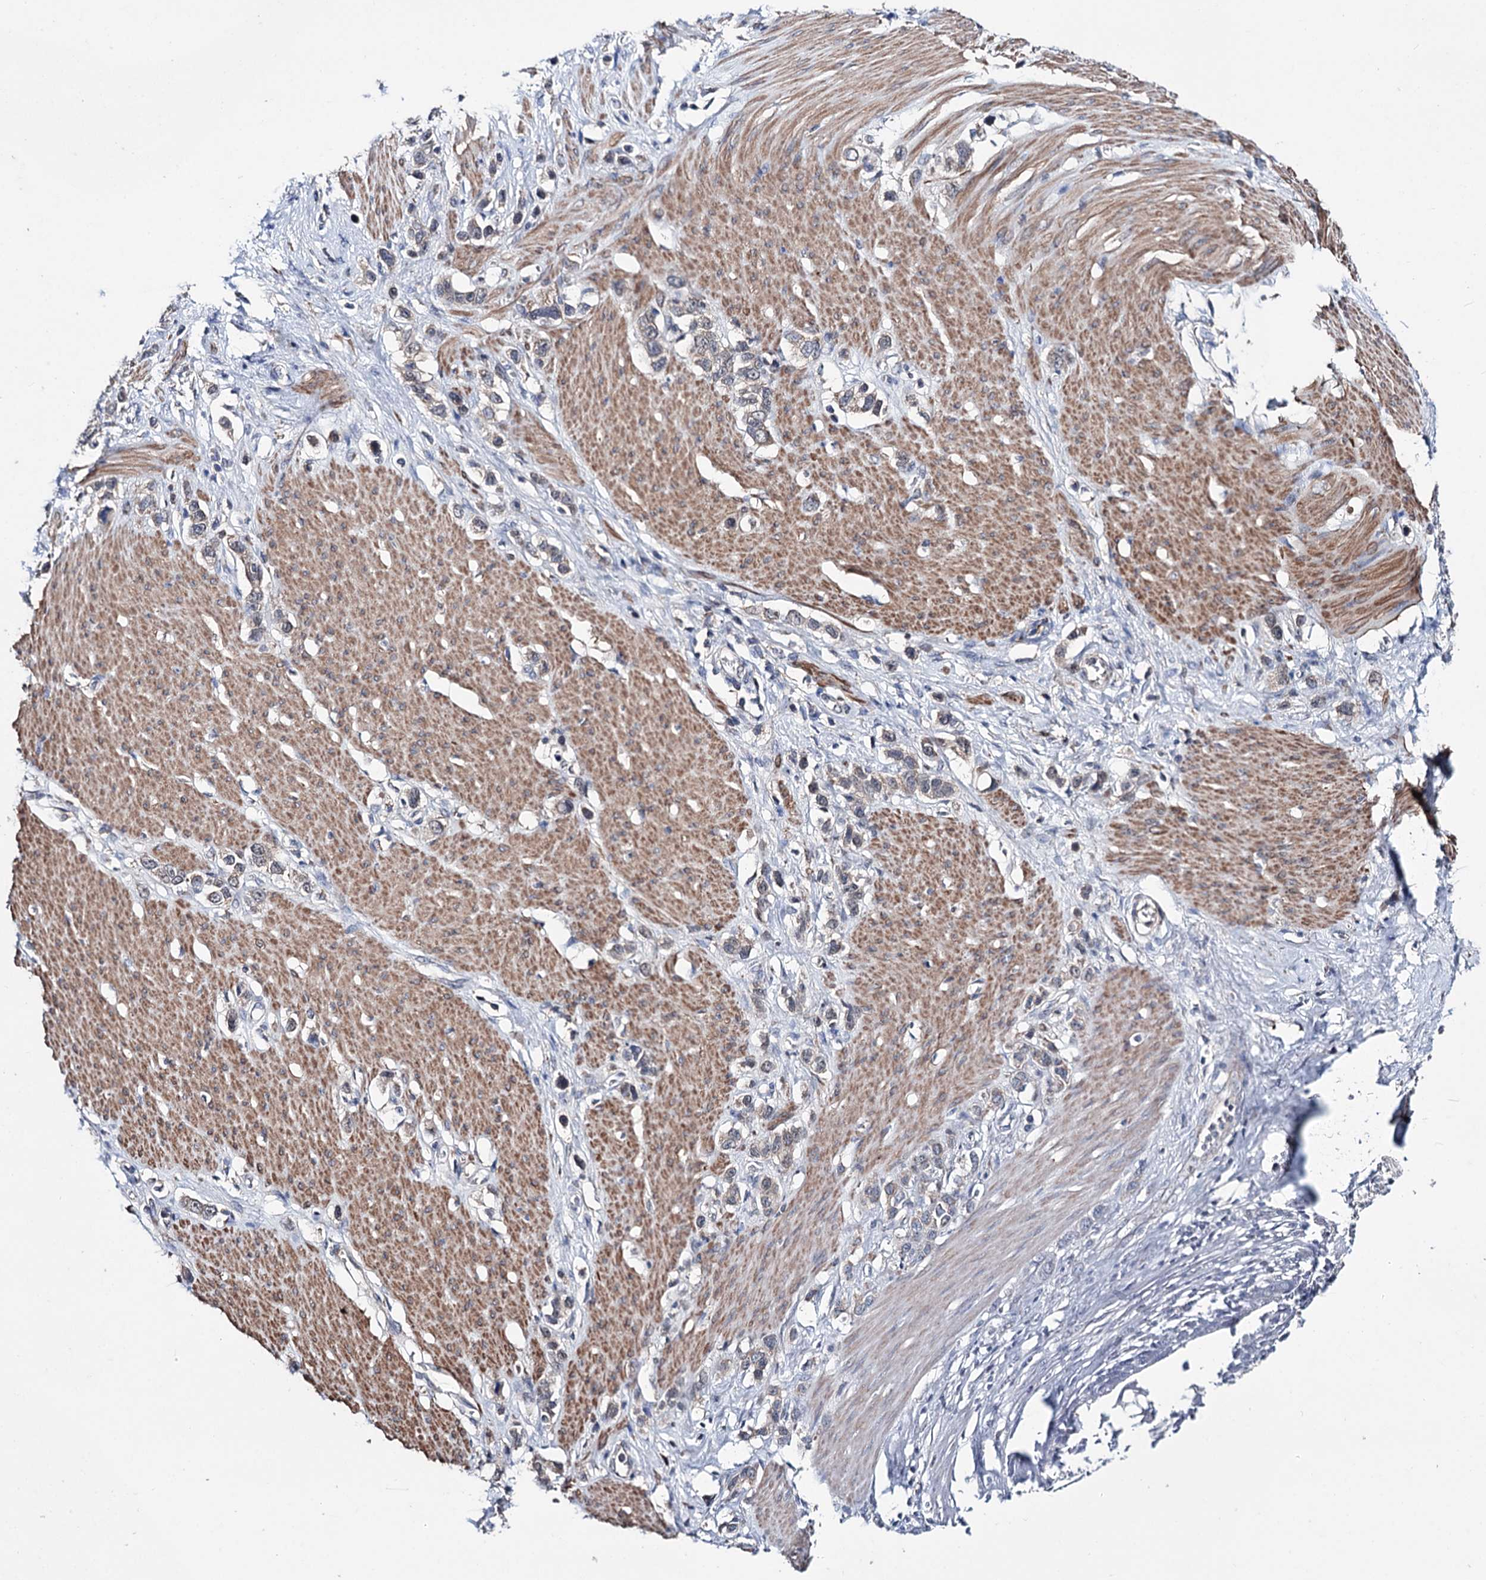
{"staining": {"intensity": "weak", "quantity": "<25%", "location": "cytoplasmic/membranous"}, "tissue": "stomach cancer", "cell_type": "Tumor cells", "image_type": "cancer", "snomed": [{"axis": "morphology", "description": "Adenocarcinoma, NOS"}, {"axis": "morphology", "description": "Adenocarcinoma, High grade"}, {"axis": "topography", "description": "Stomach, upper"}, {"axis": "topography", "description": "Stomach, lower"}], "caption": "This image is of high-grade adenocarcinoma (stomach) stained with immunohistochemistry (IHC) to label a protein in brown with the nuclei are counter-stained blue. There is no expression in tumor cells. (DAB (3,3'-diaminobenzidine) IHC, high magnification).", "gene": "CLPB", "patient": {"sex": "female", "age": 65}}